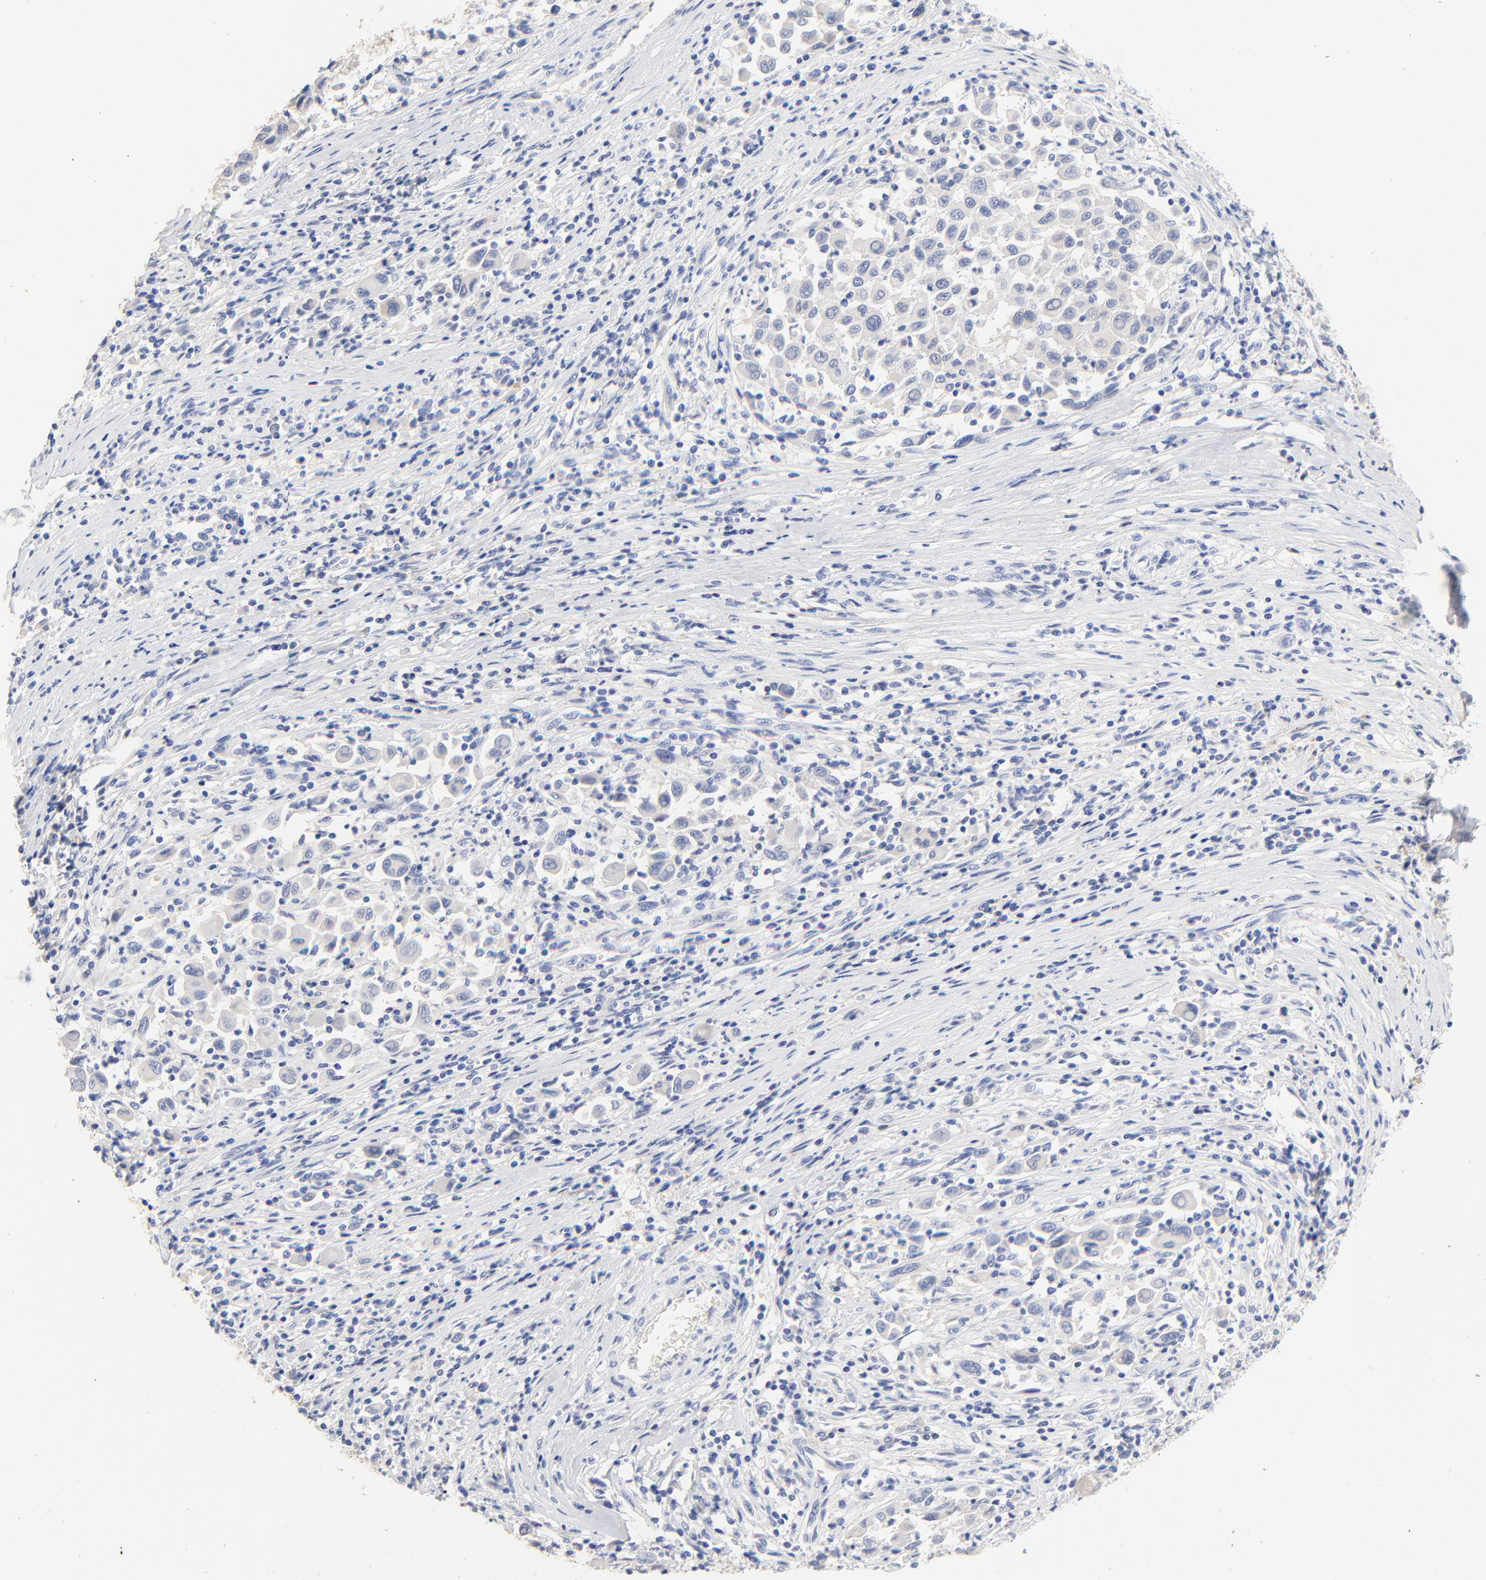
{"staining": {"intensity": "negative", "quantity": "none", "location": "none"}, "tissue": "melanoma", "cell_type": "Tumor cells", "image_type": "cancer", "snomed": [{"axis": "morphology", "description": "Malignant melanoma, Metastatic site"}, {"axis": "topography", "description": "Lymph node"}], "caption": "Tumor cells show no significant protein staining in malignant melanoma (metastatic site).", "gene": "CPS1", "patient": {"sex": "male", "age": 61}}